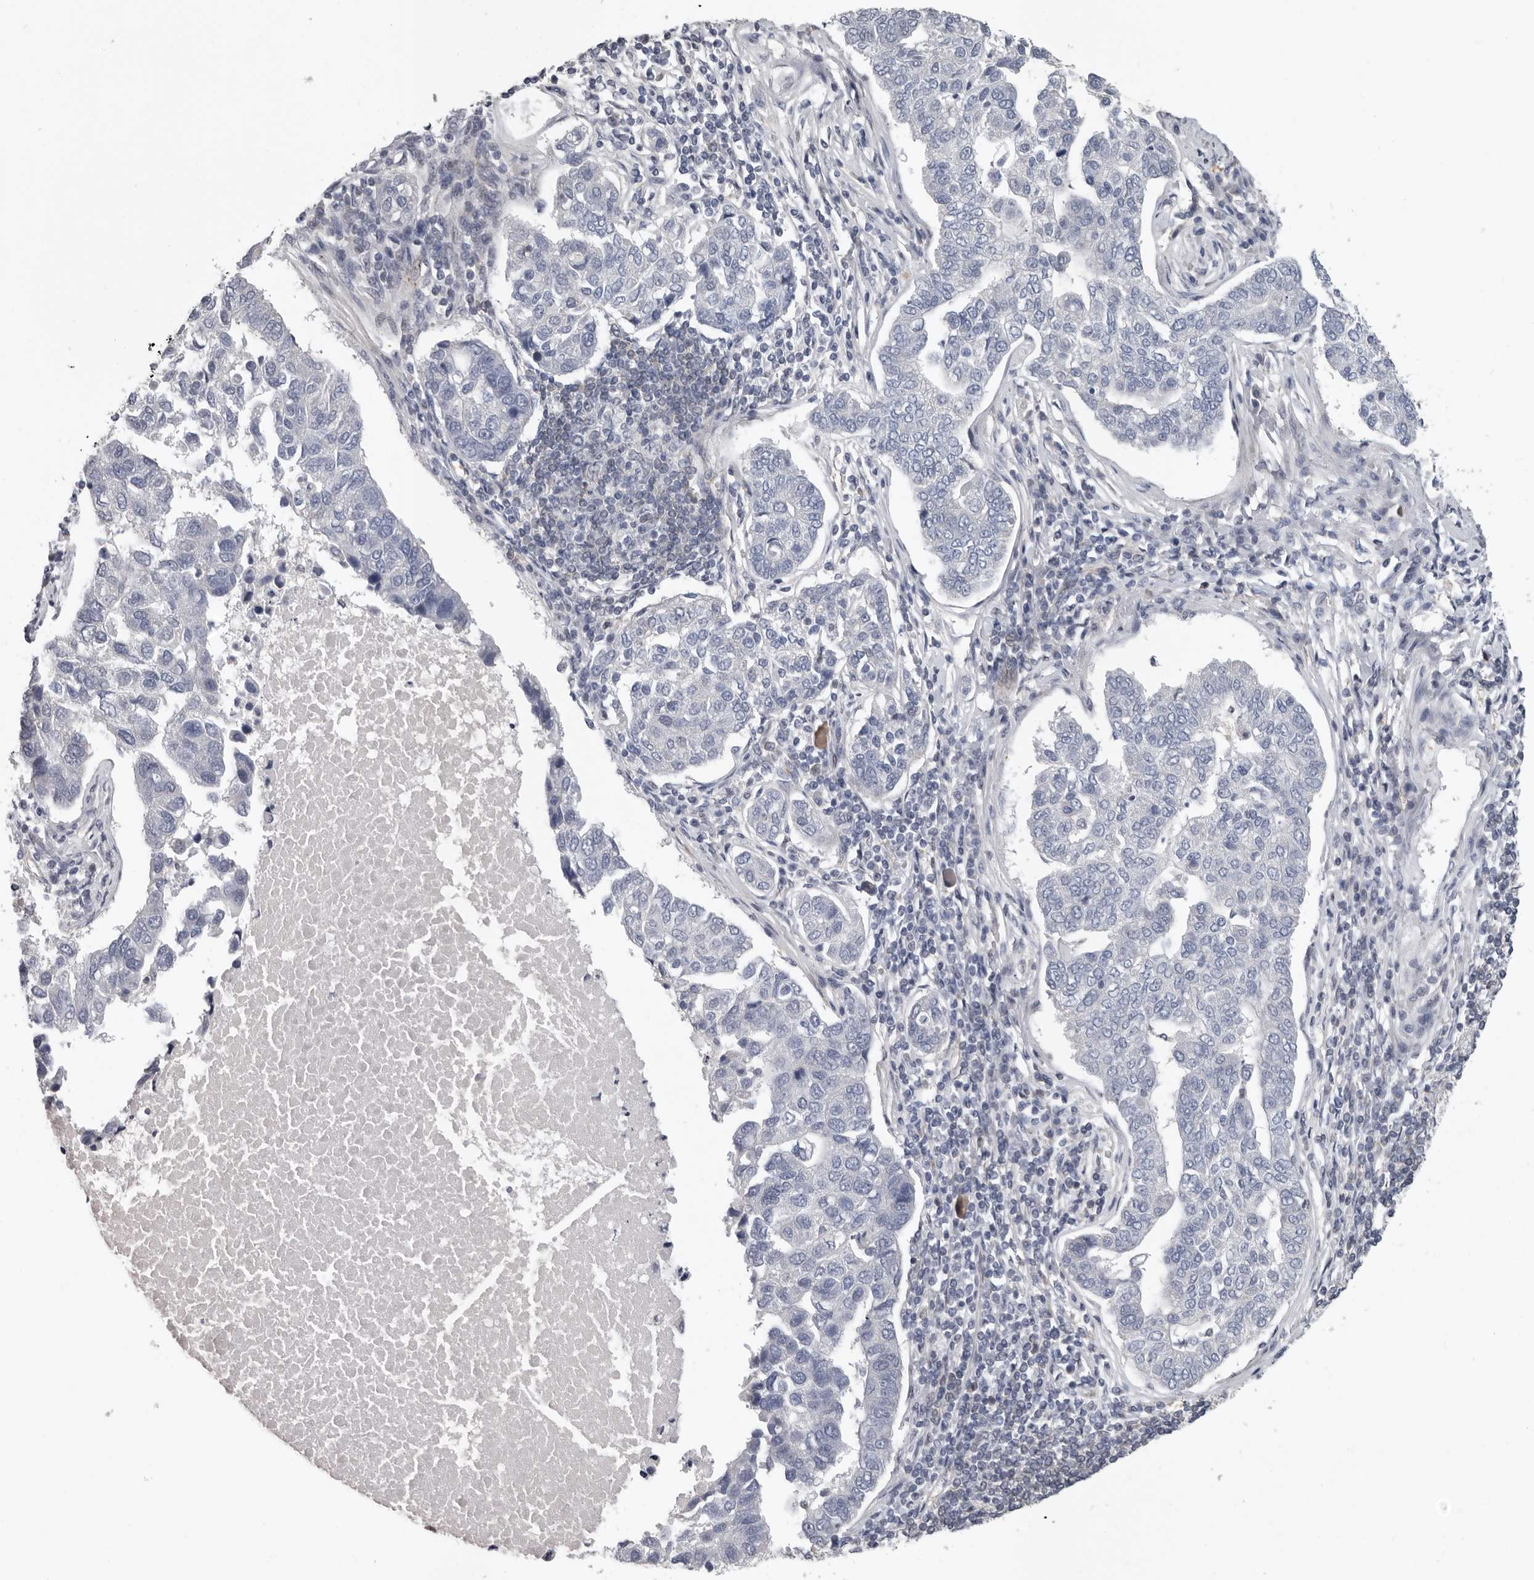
{"staining": {"intensity": "negative", "quantity": "none", "location": "none"}, "tissue": "pancreatic cancer", "cell_type": "Tumor cells", "image_type": "cancer", "snomed": [{"axis": "morphology", "description": "Adenocarcinoma, NOS"}, {"axis": "topography", "description": "Pancreas"}], "caption": "There is no significant positivity in tumor cells of pancreatic cancer (adenocarcinoma). Nuclei are stained in blue.", "gene": "RALGPS2", "patient": {"sex": "female", "age": 61}}